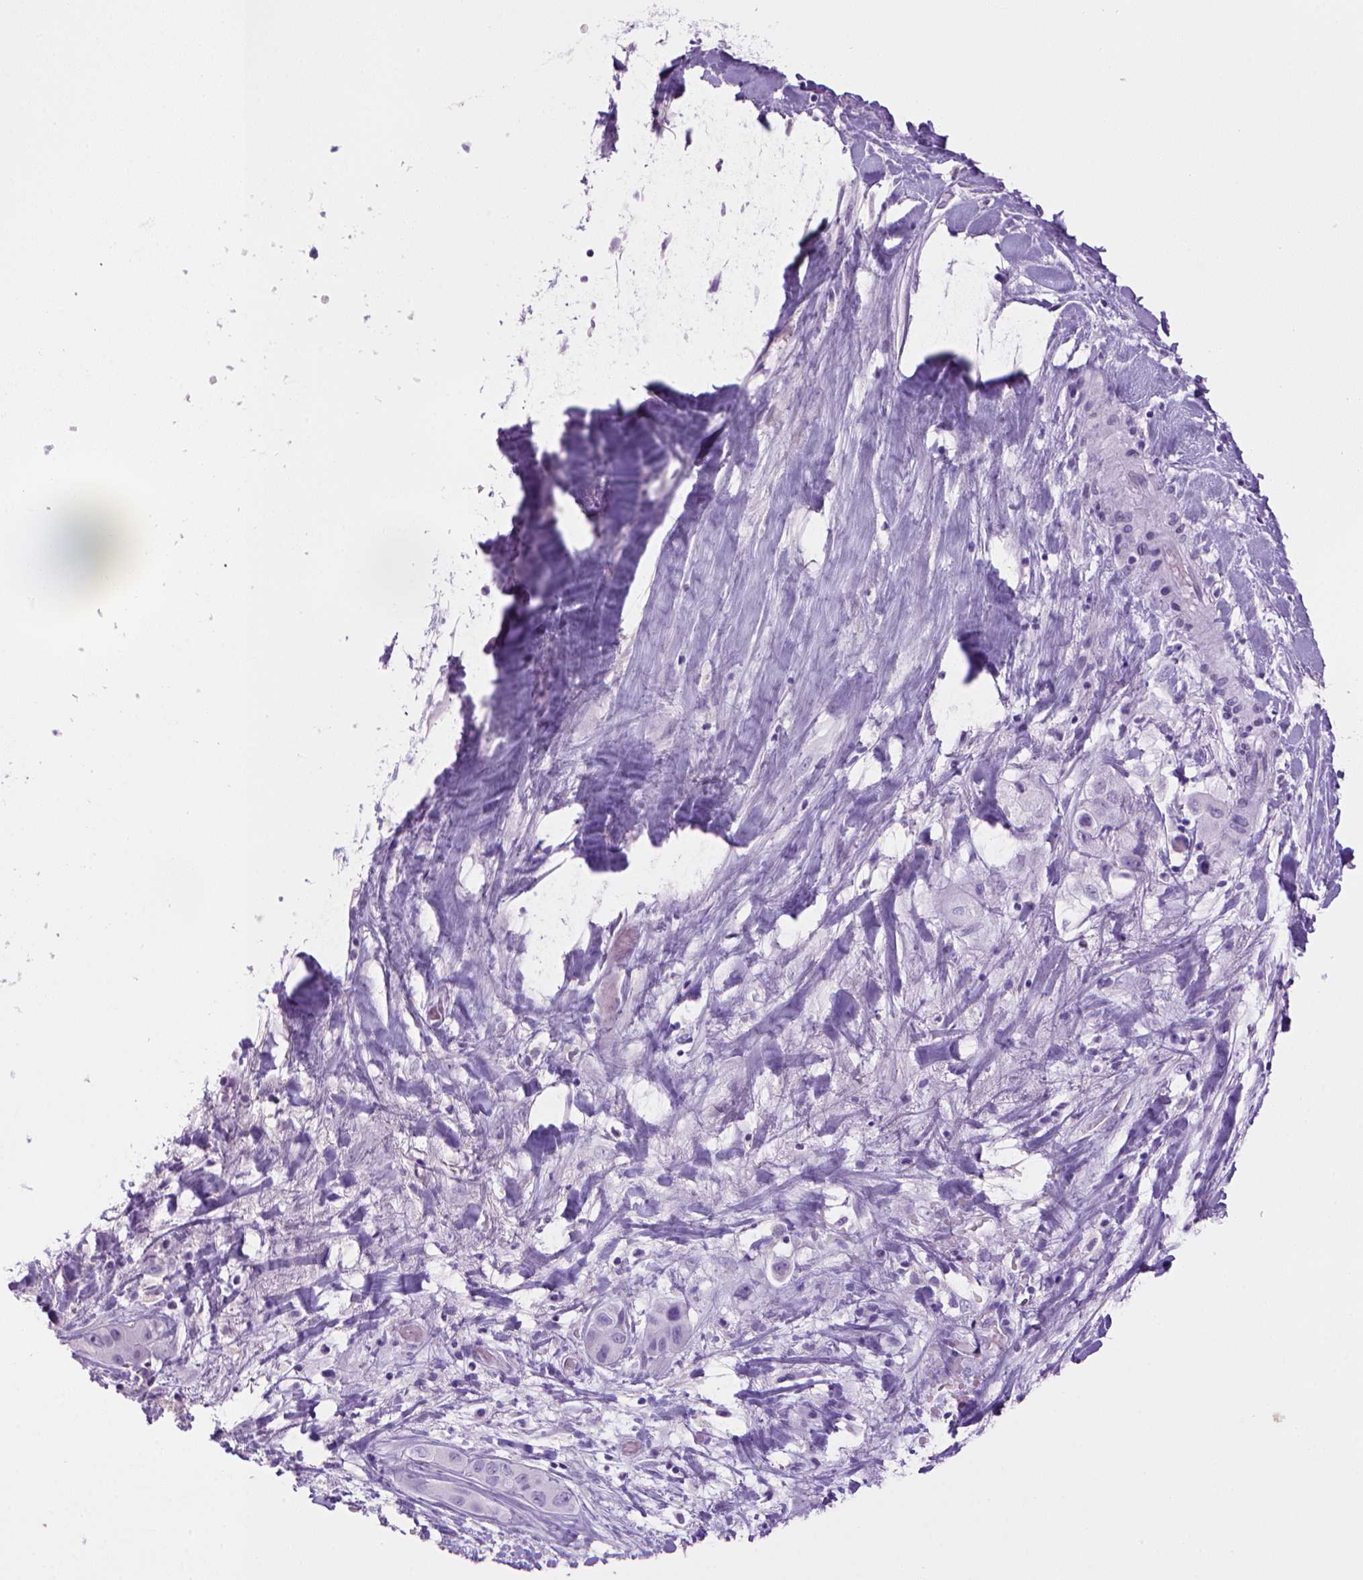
{"staining": {"intensity": "negative", "quantity": "none", "location": "none"}, "tissue": "liver cancer", "cell_type": "Tumor cells", "image_type": "cancer", "snomed": [{"axis": "morphology", "description": "Cholangiocarcinoma"}, {"axis": "topography", "description": "Liver"}], "caption": "A photomicrograph of human liver cholangiocarcinoma is negative for staining in tumor cells.", "gene": "SGCG", "patient": {"sex": "female", "age": 52}}